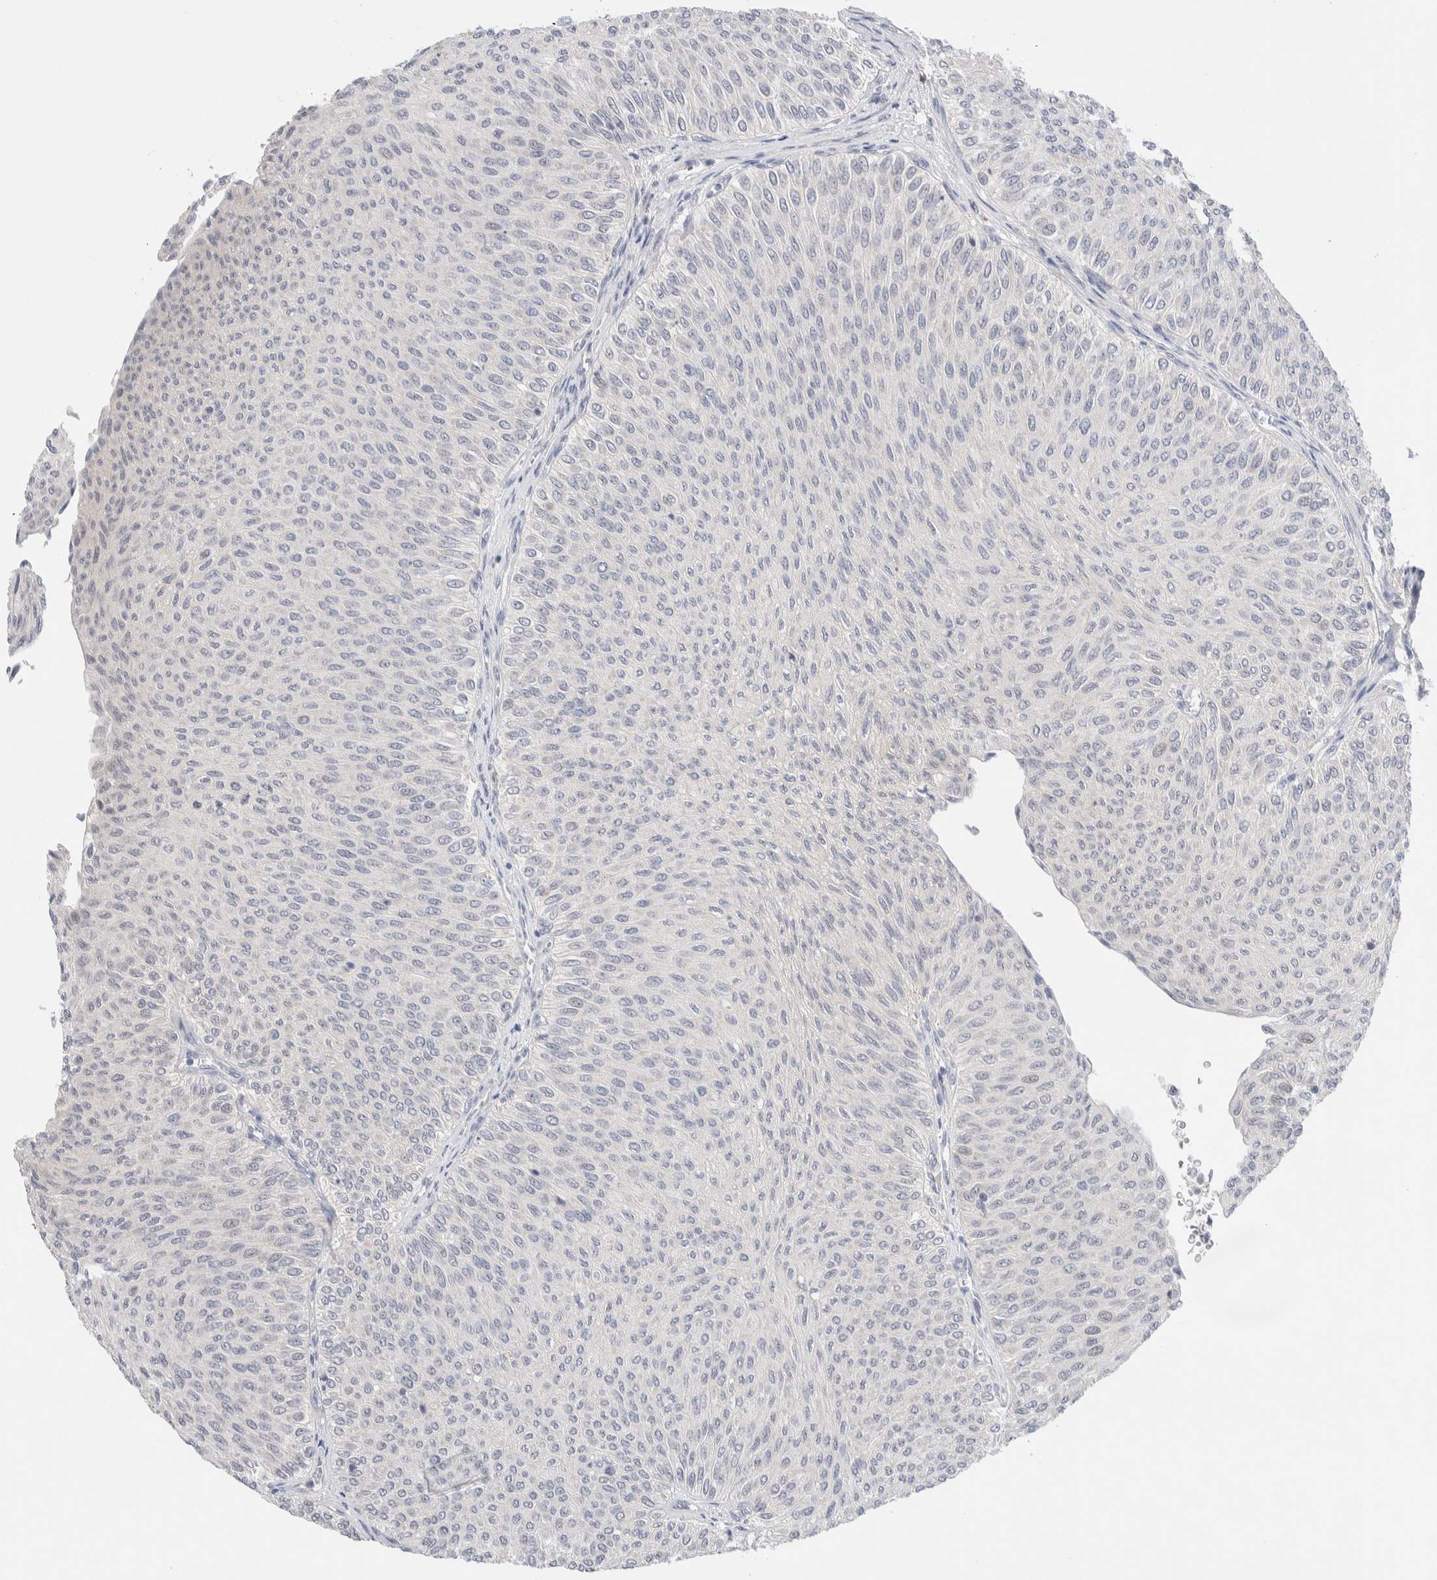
{"staining": {"intensity": "negative", "quantity": "none", "location": "none"}, "tissue": "urothelial cancer", "cell_type": "Tumor cells", "image_type": "cancer", "snomed": [{"axis": "morphology", "description": "Urothelial carcinoma, Low grade"}, {"axis": "topography", "description": "Urinary bladder"}], "caption": "Low-grade urothelial carcinoma was stained to show a protein in brown. There is no significant staining in tumor cells.", "gene": "DNAJB6", "patient": {"sex": "male", "age": 78}}